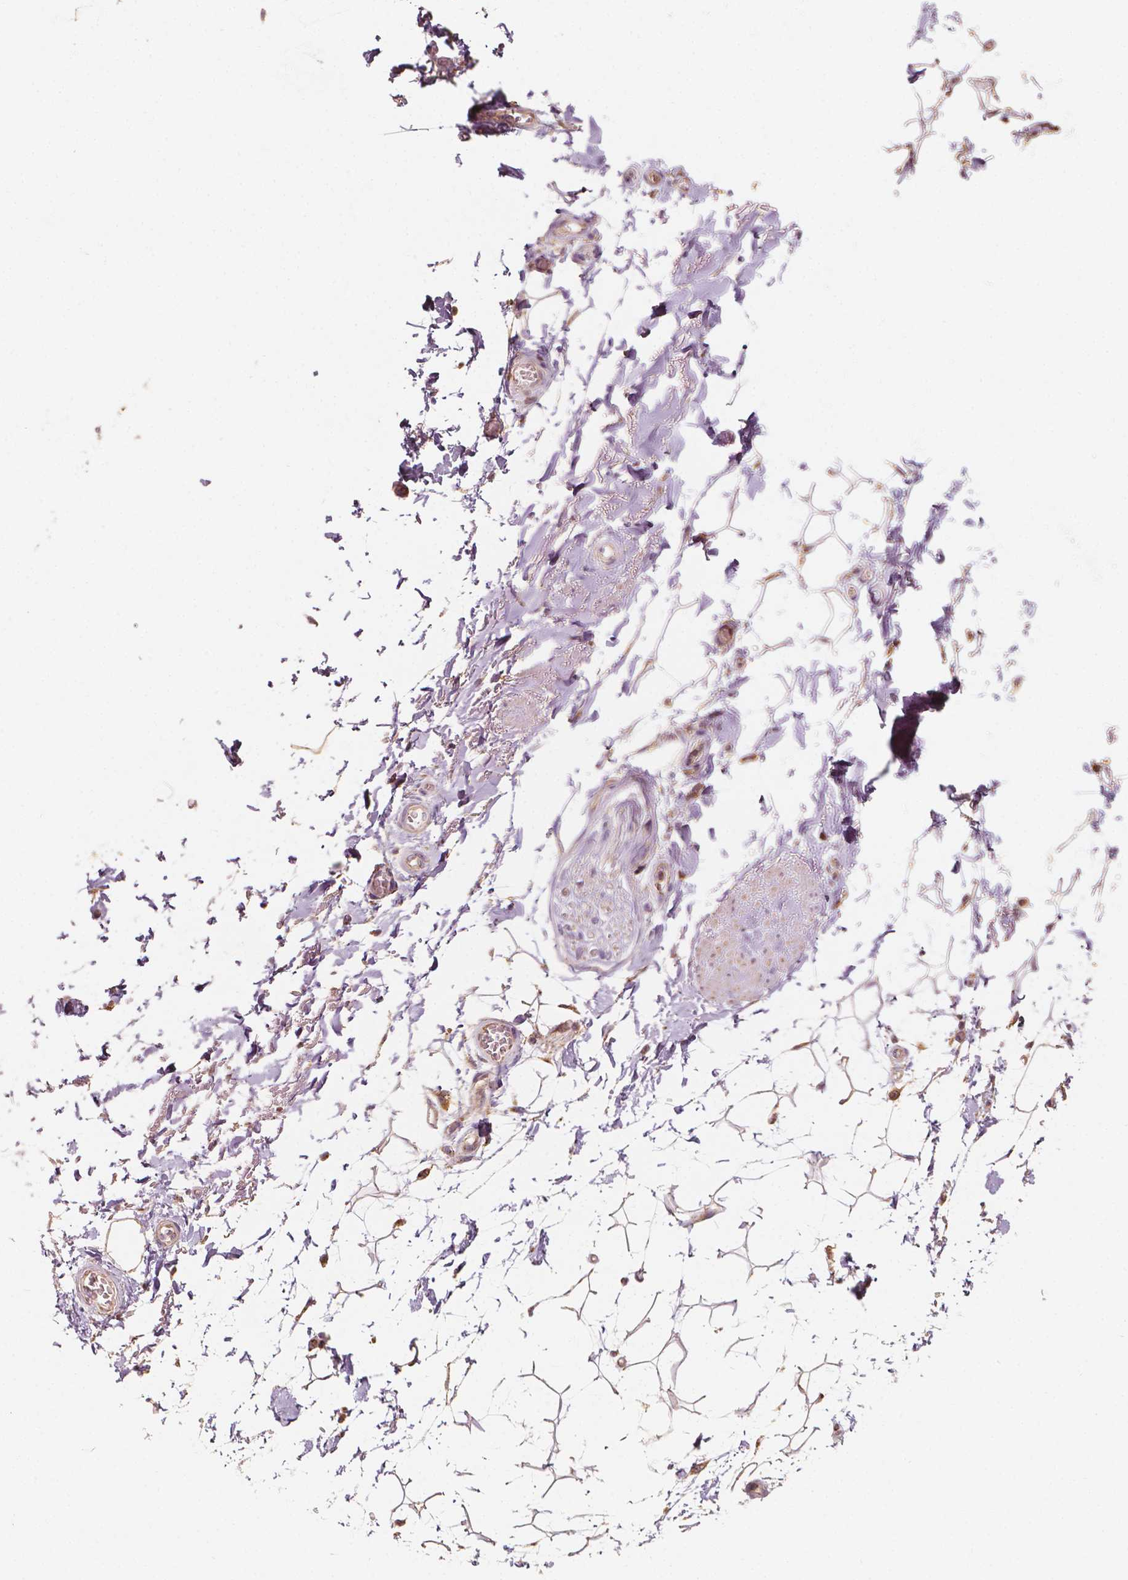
{"staining": {"intensity": "moderate", "quantity": "25%-75%", "location": "cytoplasmic/membranous"}, "tissue": "adipose tissue", "cell_type": "Adipocytes", "image_type": "normal", "snomed": [{"axis": "morphology", "description": "Normal tissue, NOS"}, {"axis": "topography", "description": "Anal"}, {"axis": "topography", "description": "Peripheral nerve tissue"}], "caption": "A high-resolution micrograph shows immunohistochemistry staining of benign adipose tissue, which shows moderate cytoplasmic/membranous staining in about 25%-75% of adipocytes. (Brightfield microscopy of DAB IHC at high magnification).", "gene": "SHPK", "patient": {"sex": "male", "age": 53}}